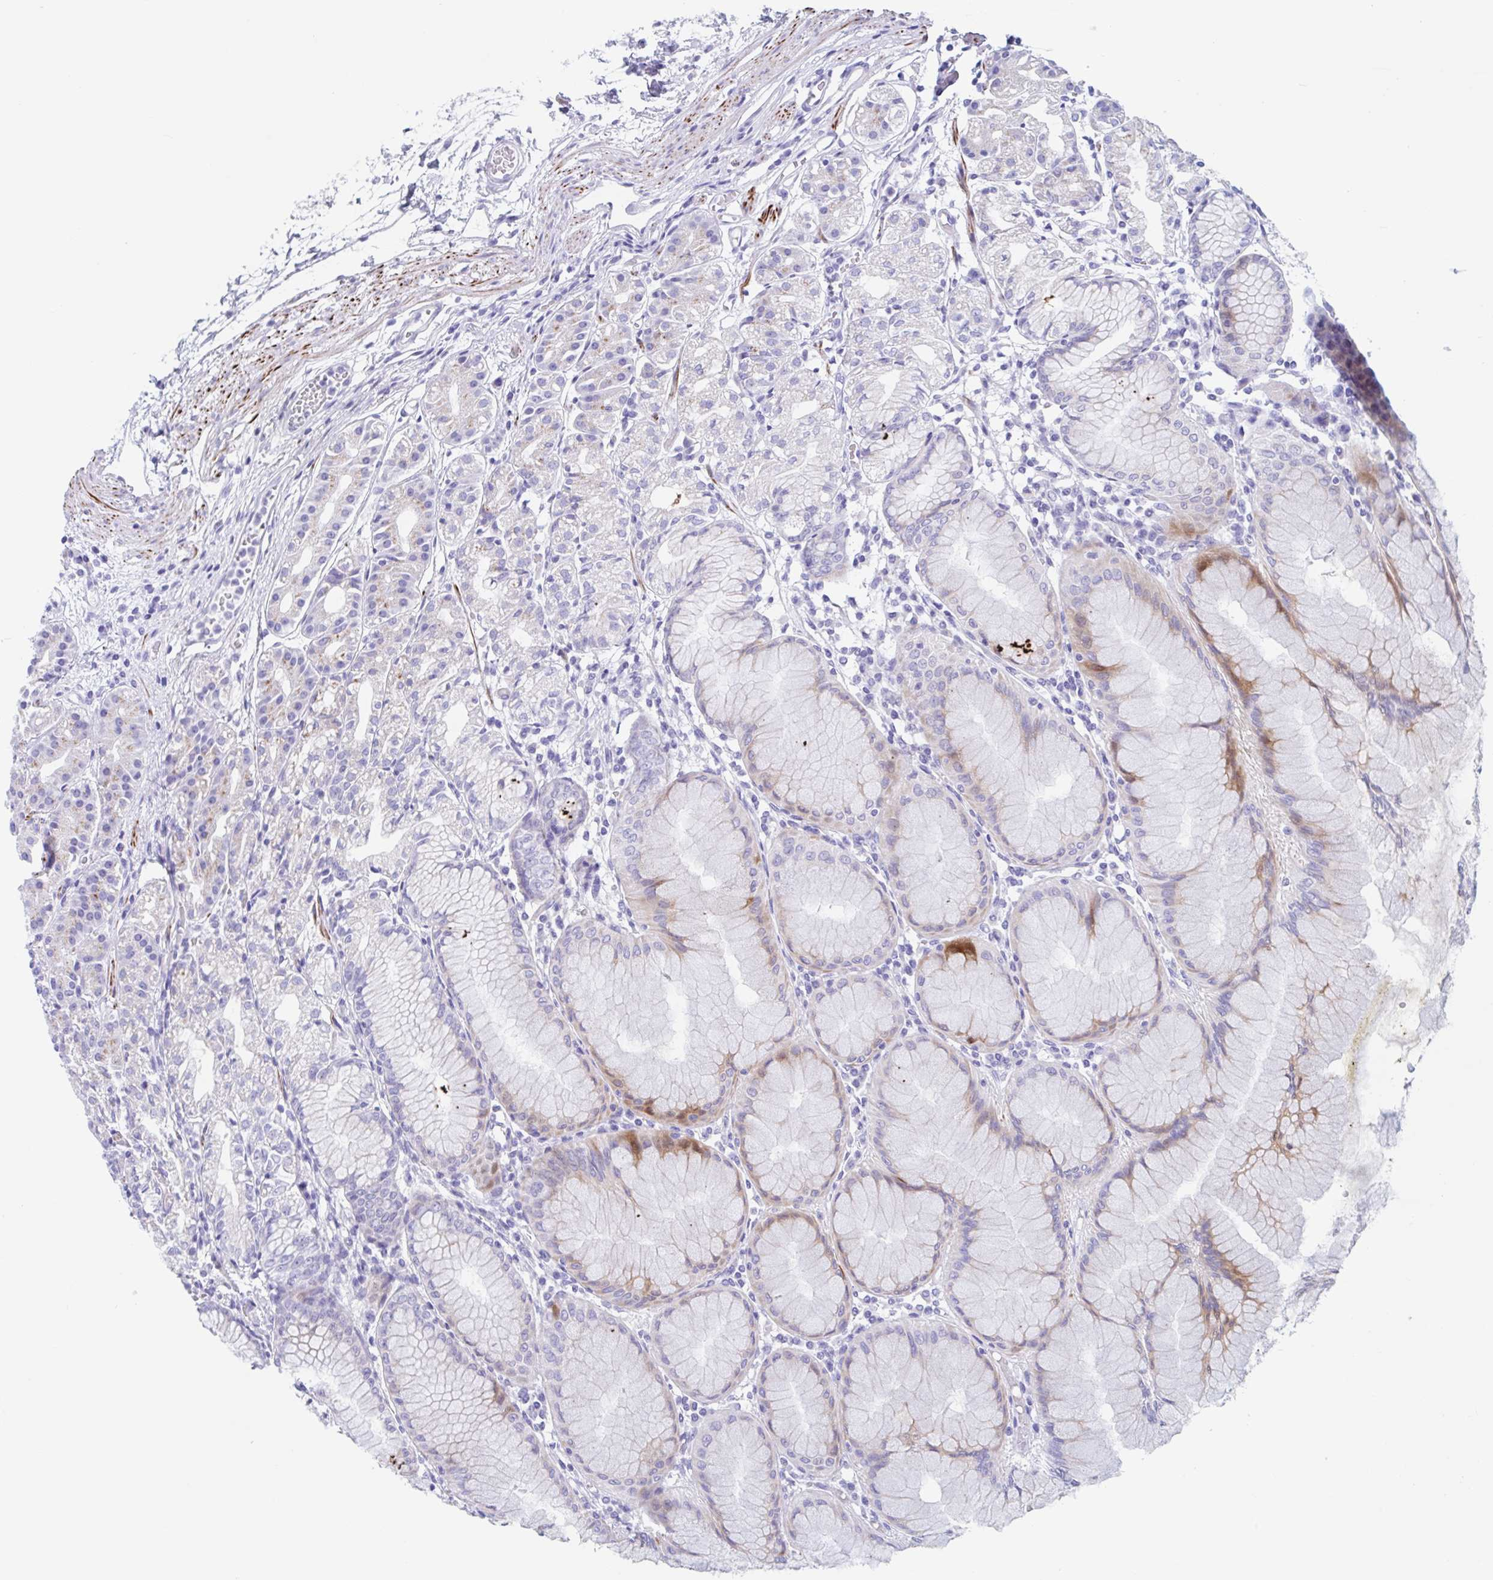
{"staining": {"intensity": "moderate", "quantity": "<25%", "location": "cytoplasmic/membranous"}, "tissue": "stomach", "cell_type": "Glandular cells", "image_type": "normal", "snomed": [{"axis": "morphology", "description": "Normal tissue, NOS"}, {"axis": "topography", "description": "Stomach"}], "caption": "Glandular cells reveal low levels of moderate cytoplasmic/membranous positivity in approximately <25% of cells in benign human stomach.", "gene": "CPTP", "patient": {"sex": "female", "age": 57}}